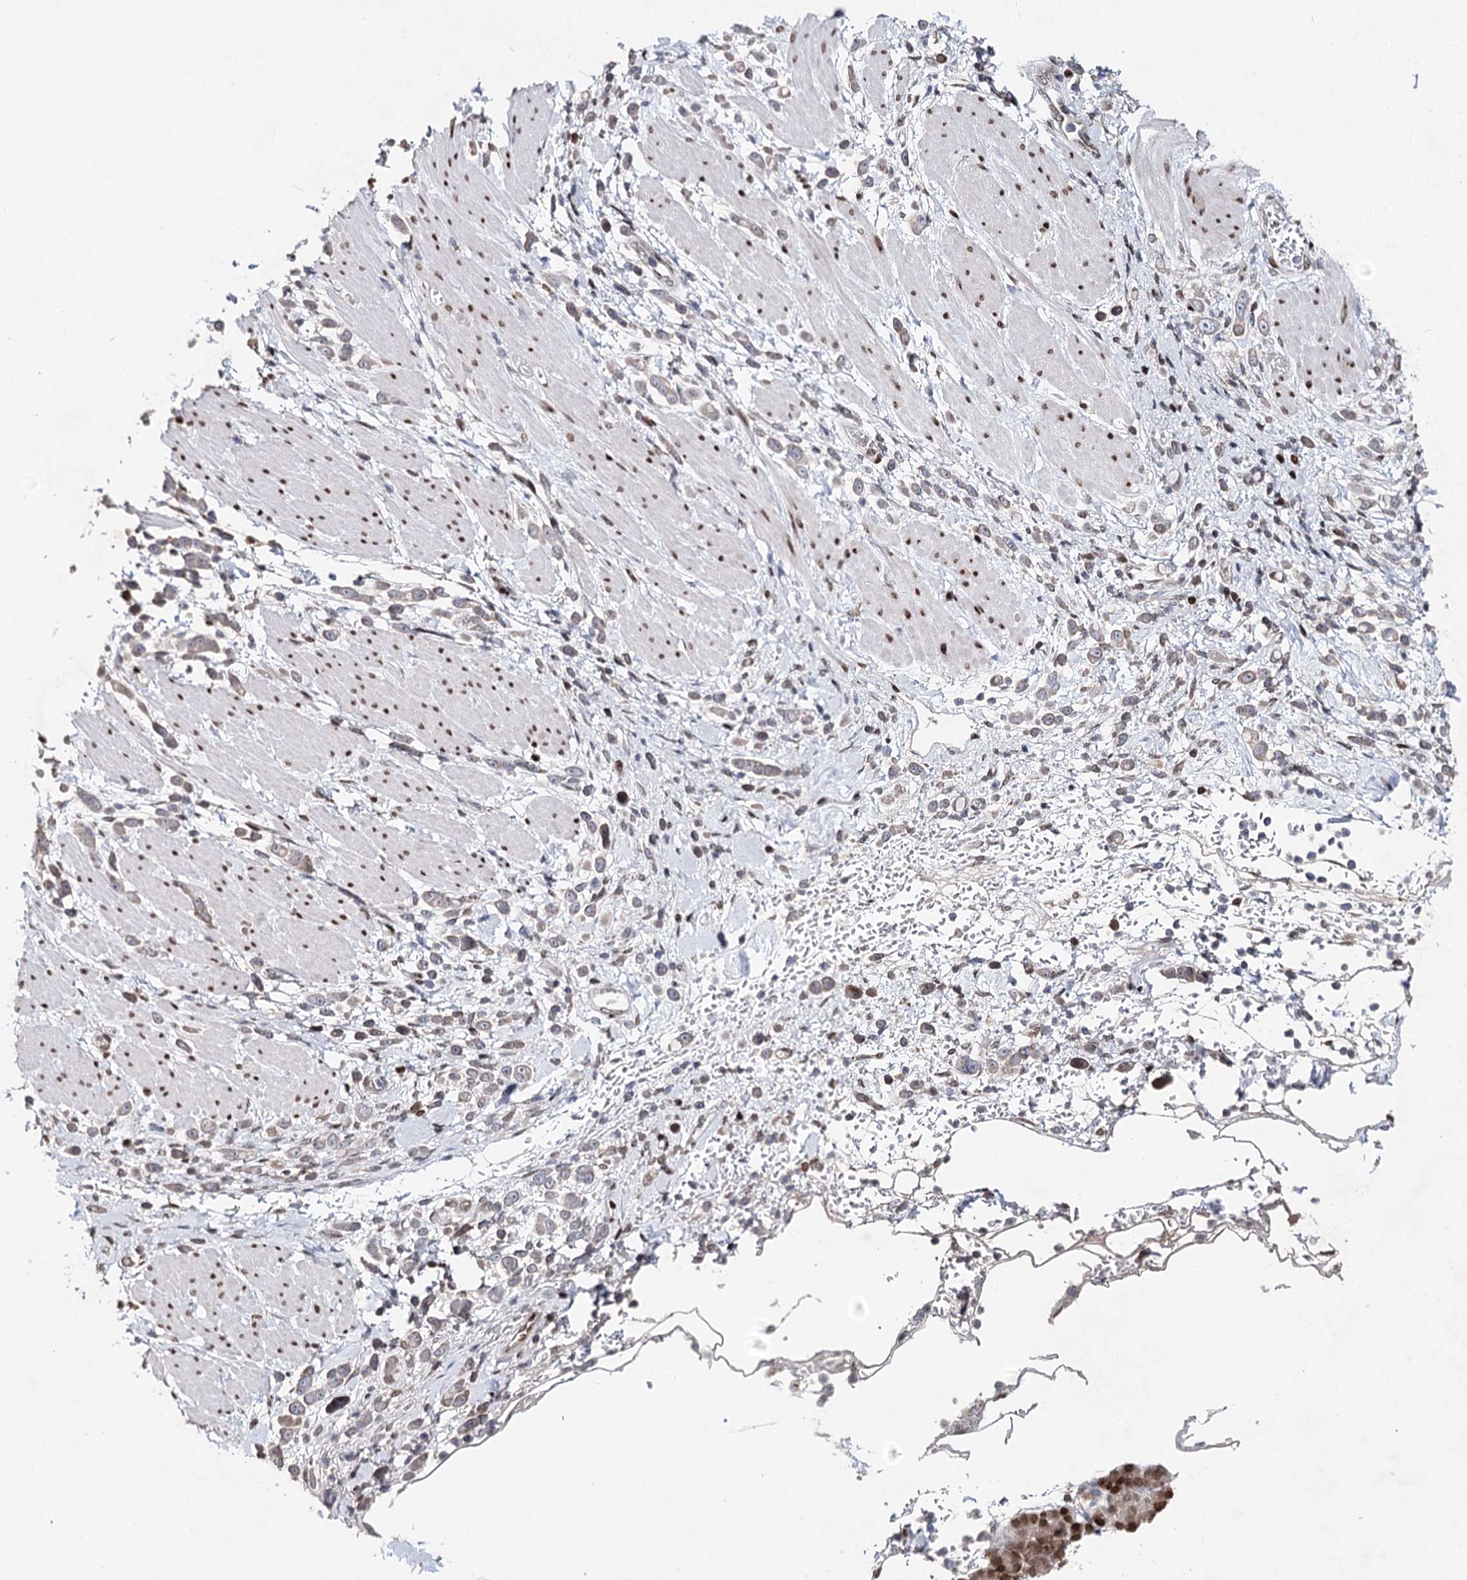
{"staining": {"intensity": "weak", "quantity": "<25%", "location": "cytoplasmic/membranous"}, "tissue": "pancreatic cancer", "cell_type": "Tumor cells", "image_type": "cancer", "snomed": [{"axis": "morphology", "description": "Normal tissue, NOS"}, {"axis": "morphology", "description": "Adenocarcinoma, NOS"}, {"axis": "topography", "description": "Pancreas"}], "caption": "DAB immunohistochemical staining of human adenocarcinoma (pancreatic) shows no significant expression in tumor cells.", "gene": "FRMD4A", "patient": {"sex": "female", "age": 64}}